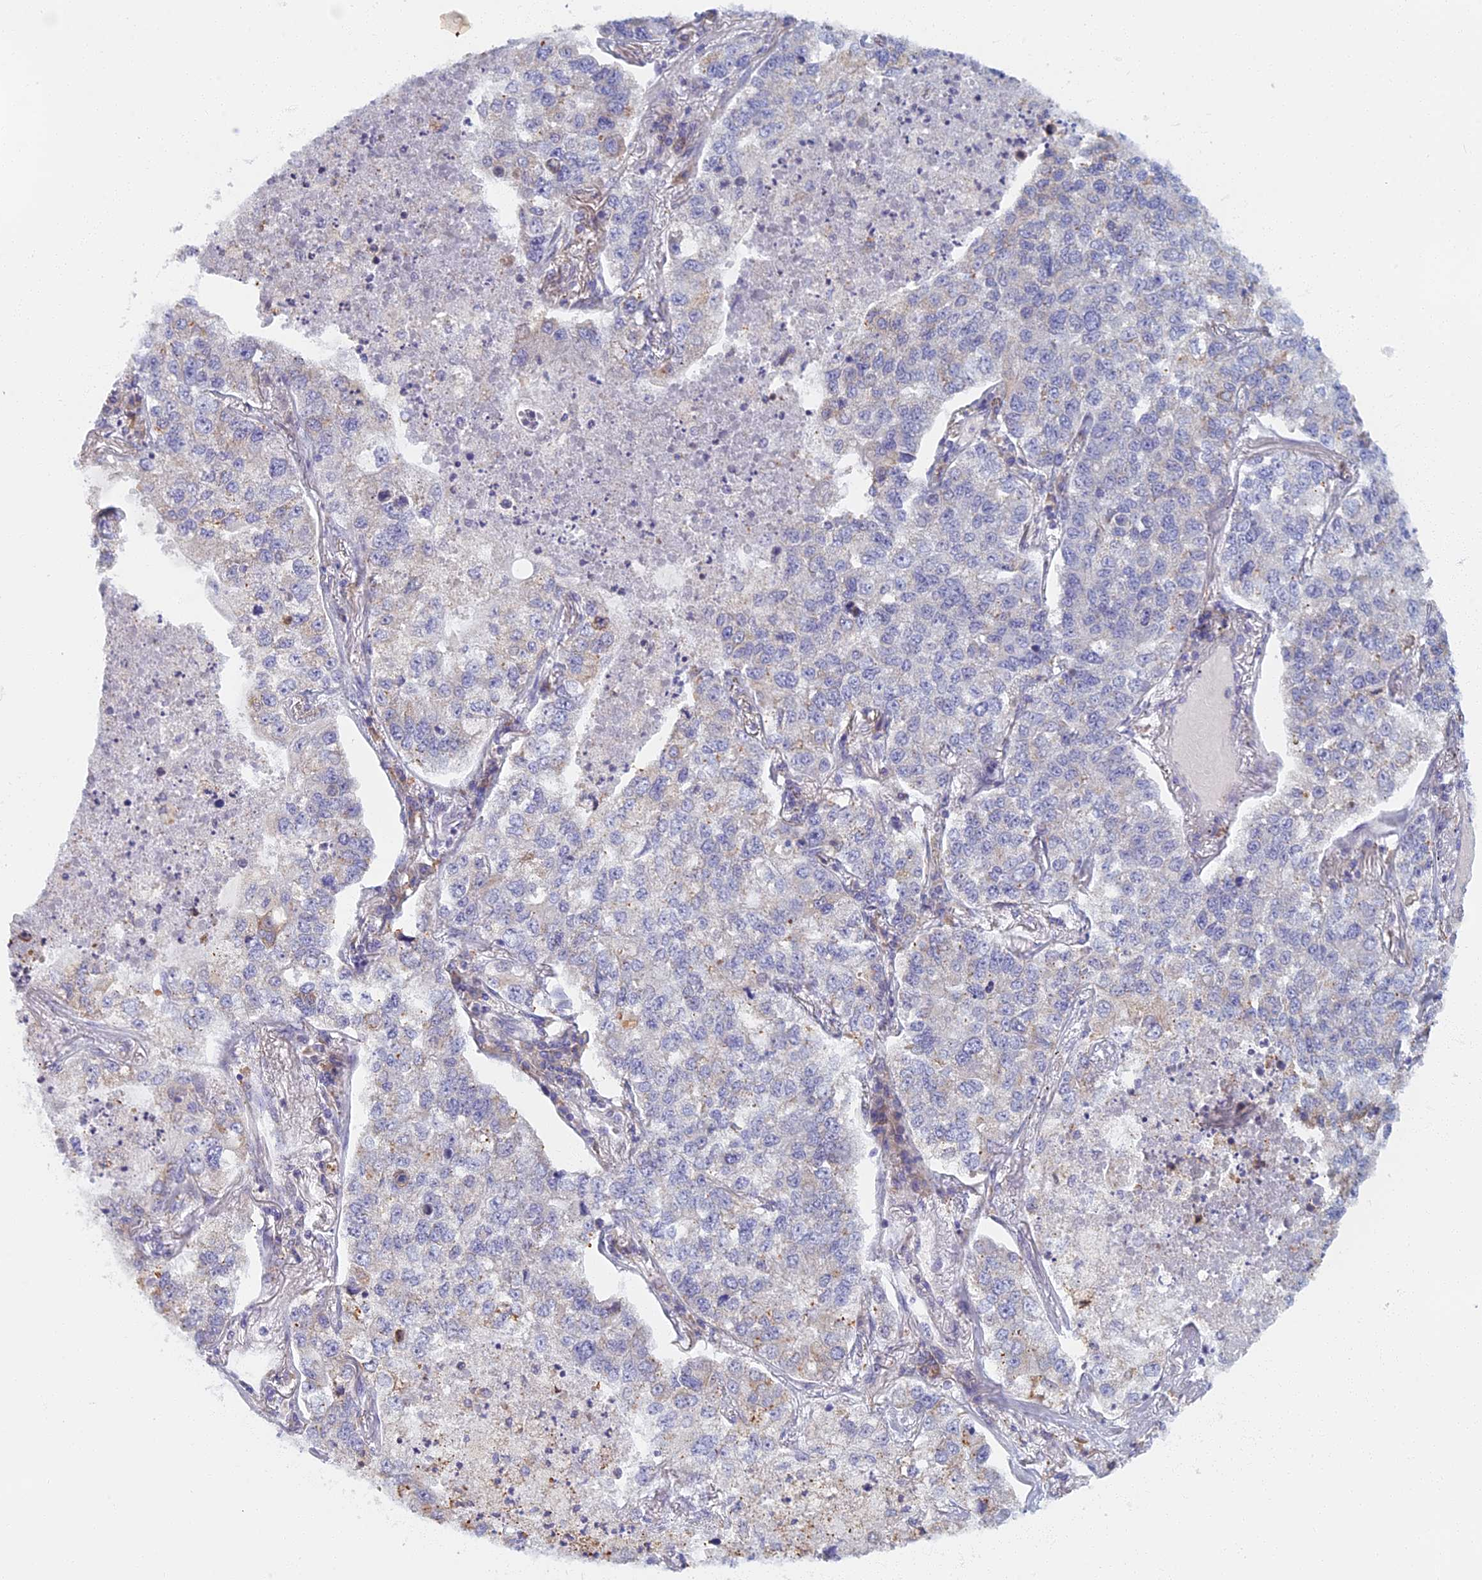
{"staining": {"intensity": "negative", "quantity": "none", "location": "none"}, "tissue": "lung cancer", "cell_type": "Tumor cells", "image_type": "cancer", "snomed": [{"axis": "morphology", "description": "Adenocarcinoma, NOS"}, {"axis": "topography", "description": "Lung"}], "caption": "Lung adenocarcinoma stained for a protein using immunohistochemistry demonstrates no expression tumor cells.", "gene": "DDX51", "patient": {"sex": "male", "age": 49}}